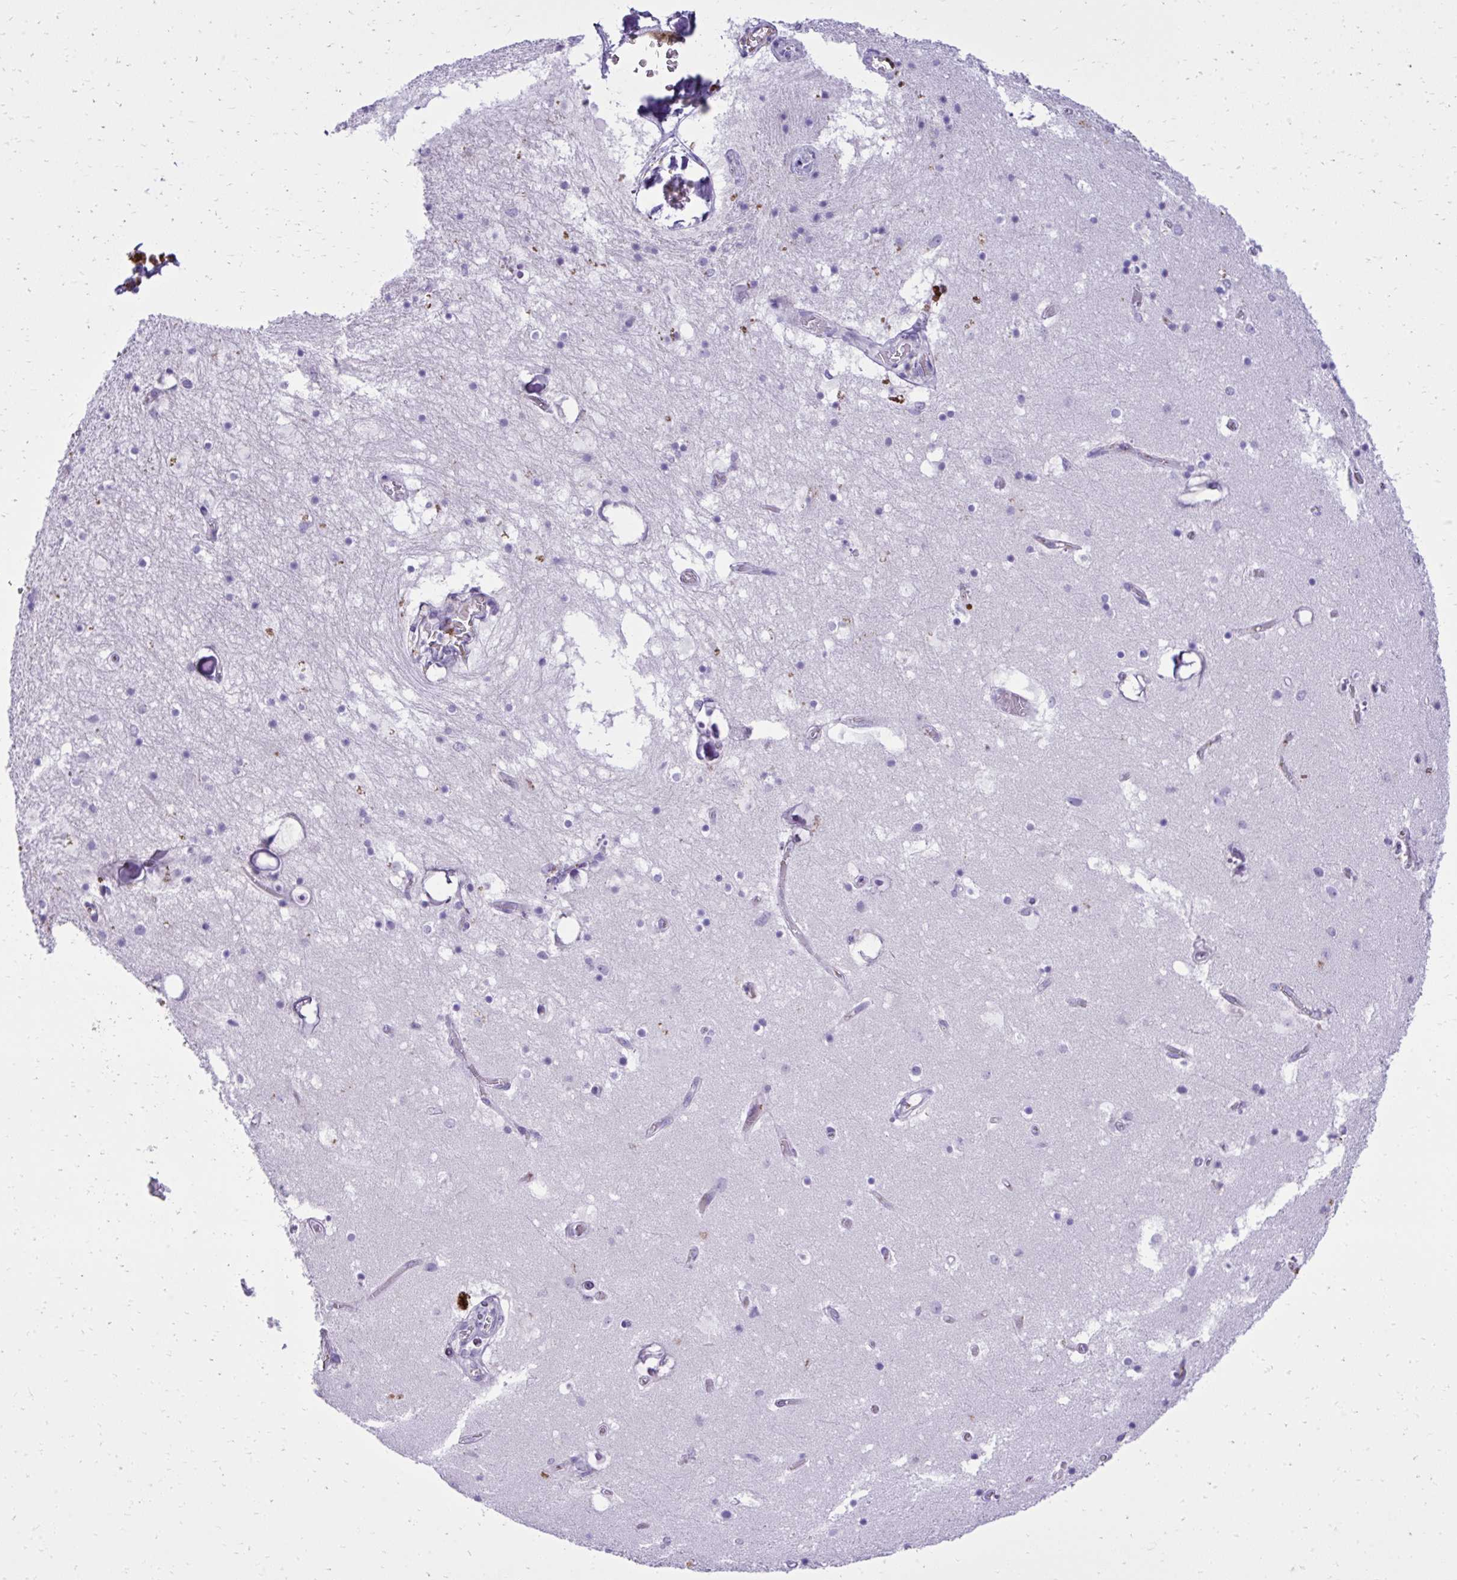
{"staining": {"intensity": "negative", "quantity": "none", "location": "none"}, "tissue": "hippocampus", "cell_type": "Glial cells", "image_type": "normal", "snomed": [{"axis": "morphology", "description": "Normal tissue, NOS"}, {"axis": "topography", "description": "Hippocampus"}], "caption": "Protein analysis of benign hippocampus exhibits no significant expression in glial cells.", "gene": "ST6GALNAC3", "patient": {"sex": "female", "age": 52}}